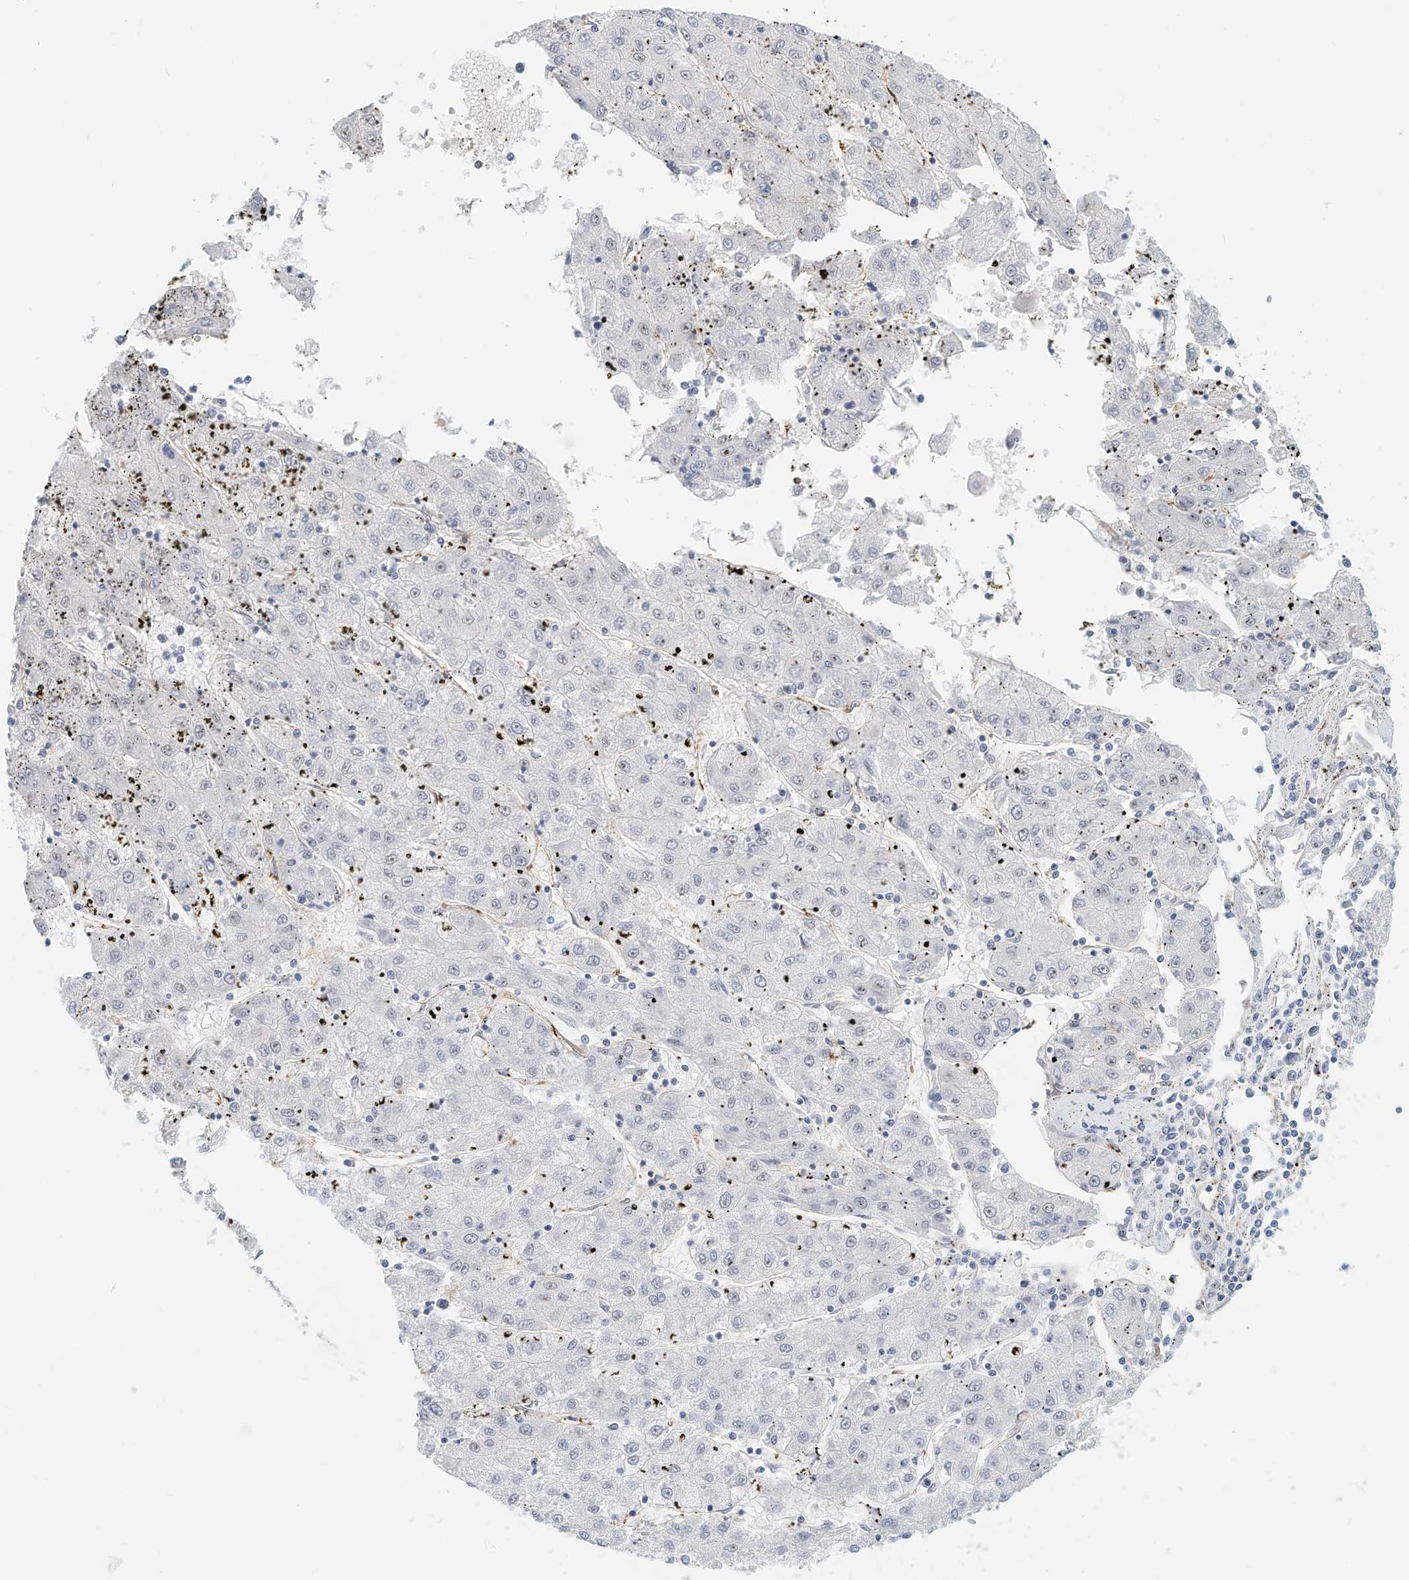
{"staining": {"intensity": "negative", "quantity": "none", "location": "none"}, "tissue": "liver cancer", "cell_type": "Tumor cells", "image_type": "cancer", "snomed": [{"axis": "morphology", "description": "Carcinoma, Hepatocellular, NOS"}, {"axis": "topography", "description": "Liver"}], "caption": "Tumor cells are negative for protein expression in human hepatocellular carcinoma (liver).", "gene": "ARHGAP28", "patient": {"sex": "male", "age": 72}}